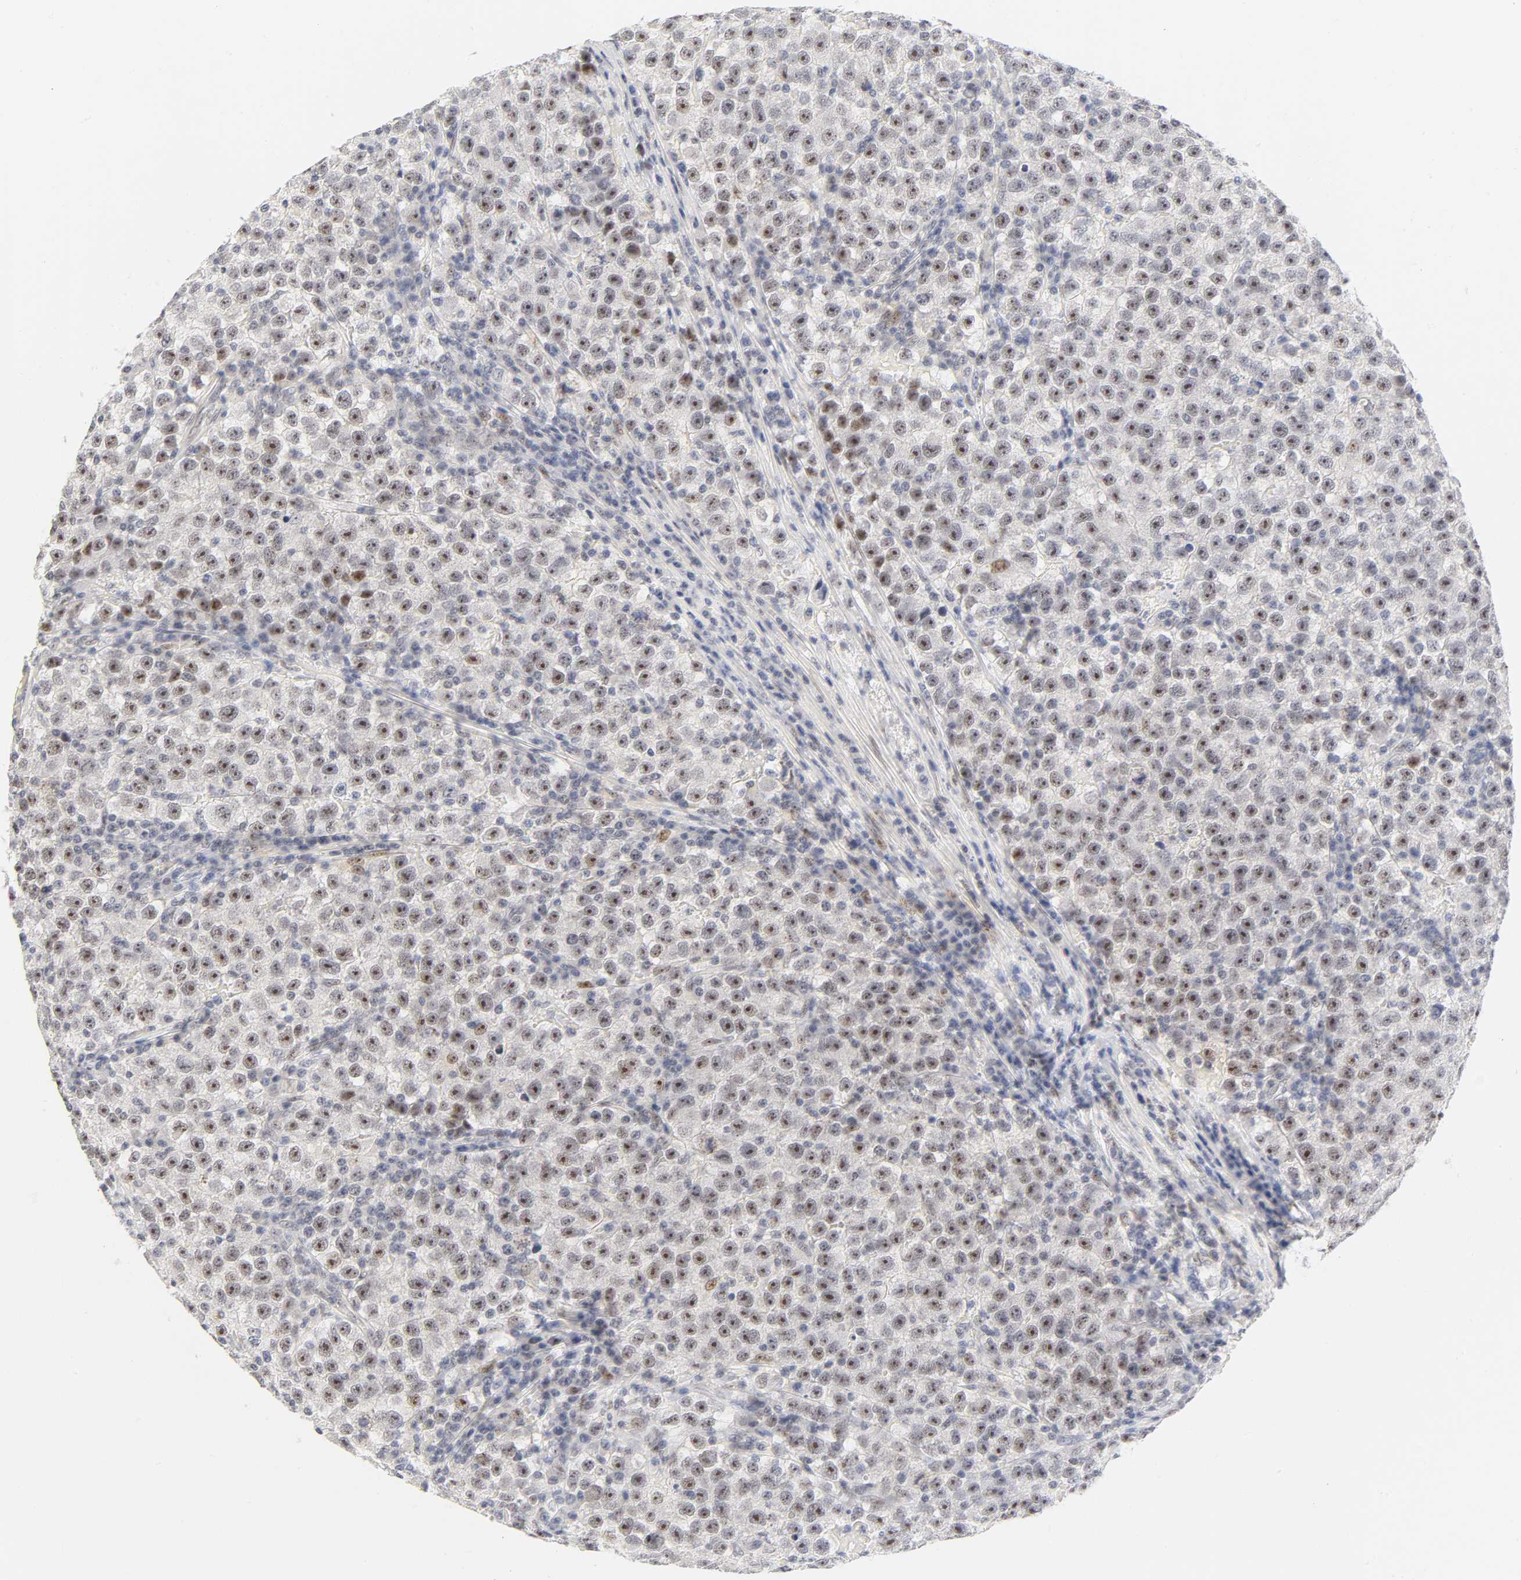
{"staining": {"intensity": "moderate", "quantity": "25%-75%", "location": "nuclear"}, "tissue": "testis cancer", "cell_type": "Tumor cells", "image_type": "cancer", "snomed": [{"axis": "morphology", "description": "Seminoma, NOS"}, {"axis": "topography", "description": "Testis"}], "caption": "Brown immunohistochemical staining in testis cancer (seminoma) demonstrates moderate nuclear staining in about 25%-75% of tumor cells.", "gene": "MNAT1", "patient": {"sex": "male", "age": 22}}